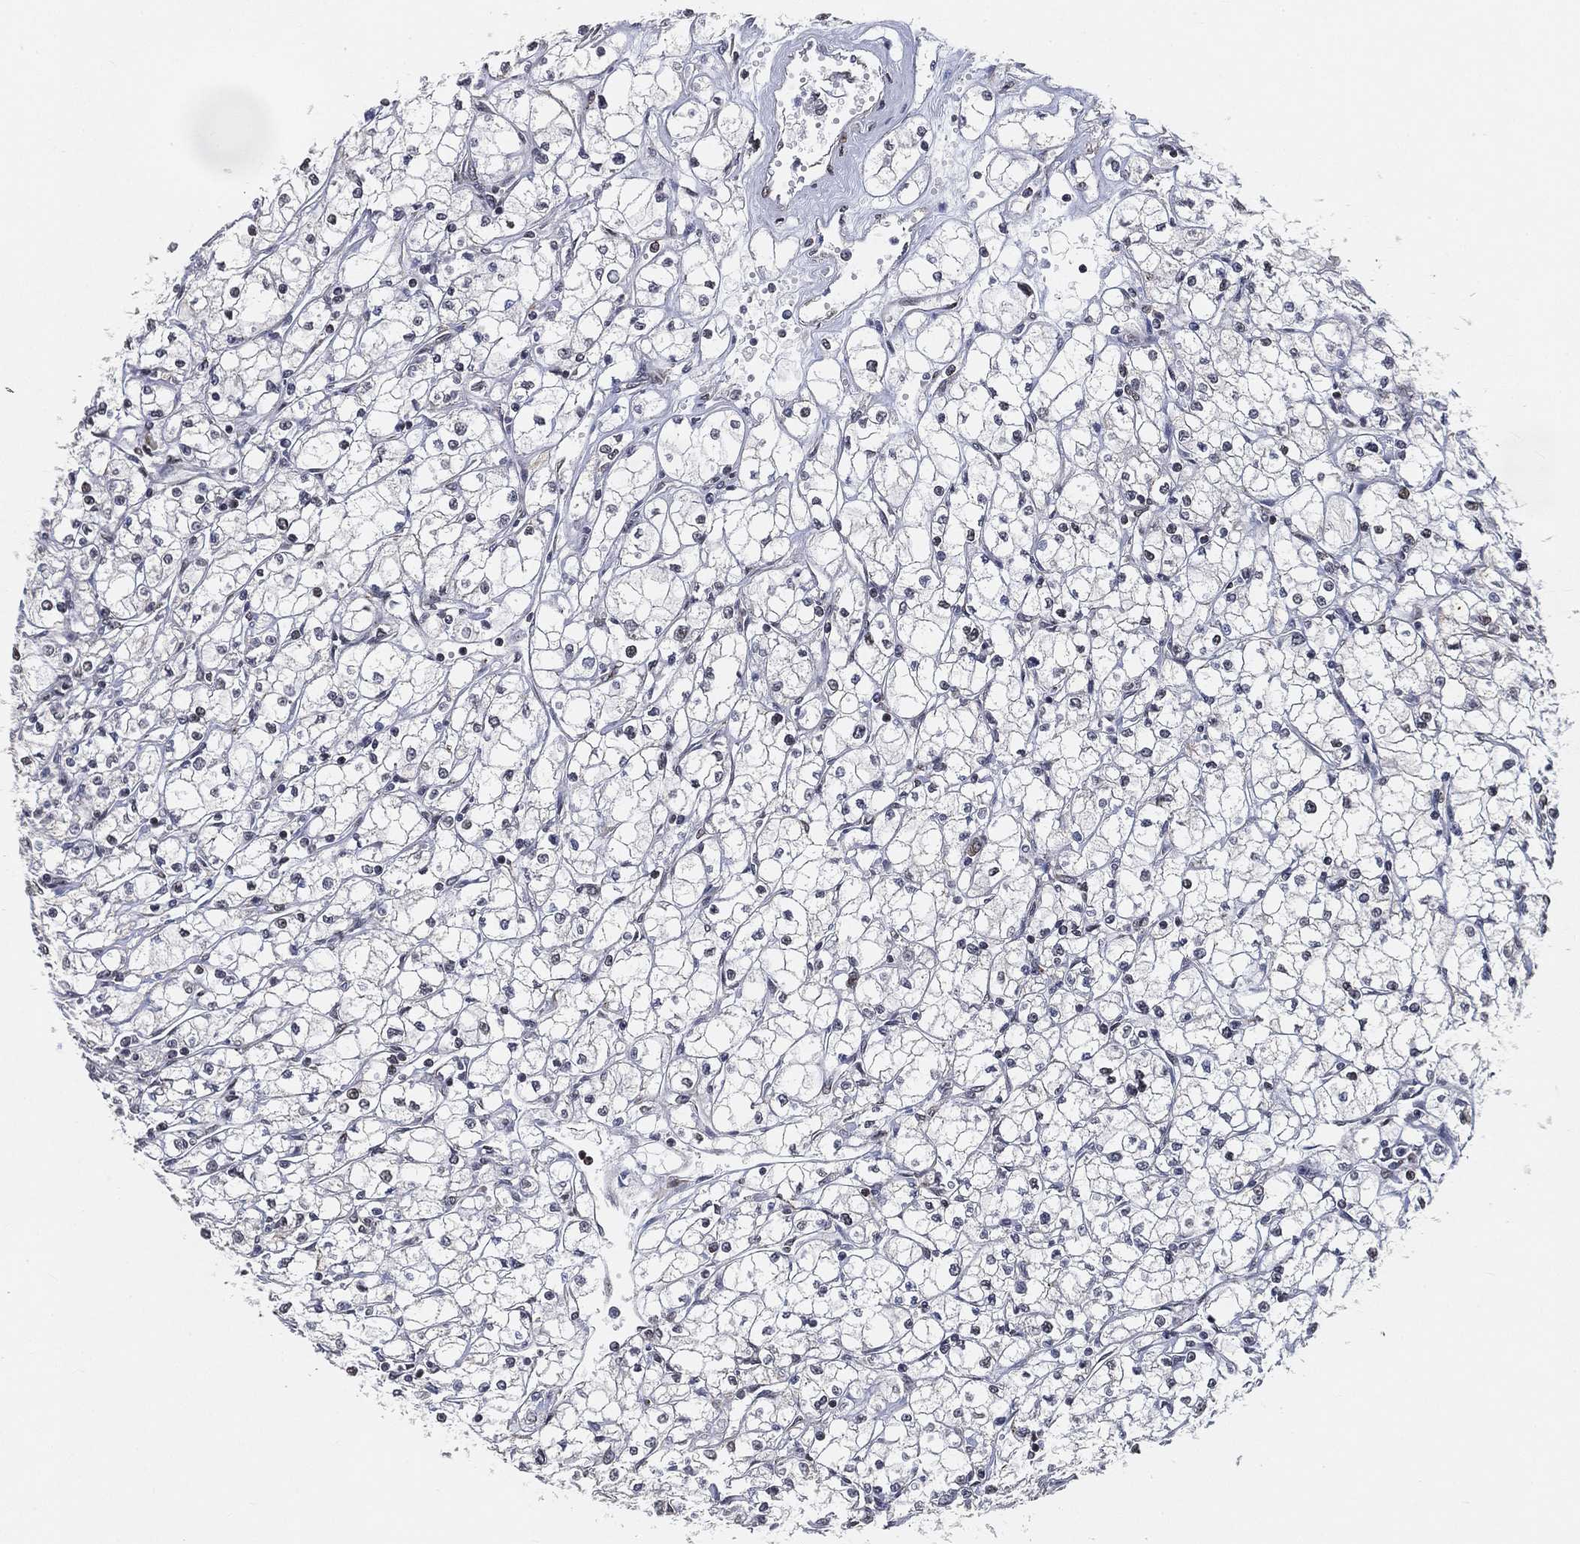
{"staining": {"intensity": "negative", "quantity": "none", "location": "none"}, "tissue": "renal cancer", "cell_type": "Tumor cells", "image_type": "cancer", "snomed": [{"axis": "morphology", "description": "Adenocarcinoma, NOS"}, {"axis": "topography", "description": "Kidney"}], "caption": "Renal cancer (adenocarcinoma) was stained to show a protein in brown. There is no significant staining in tumor cells.", "gene": "RSRC2", "patient": {"sex": "male", "age": 67}}